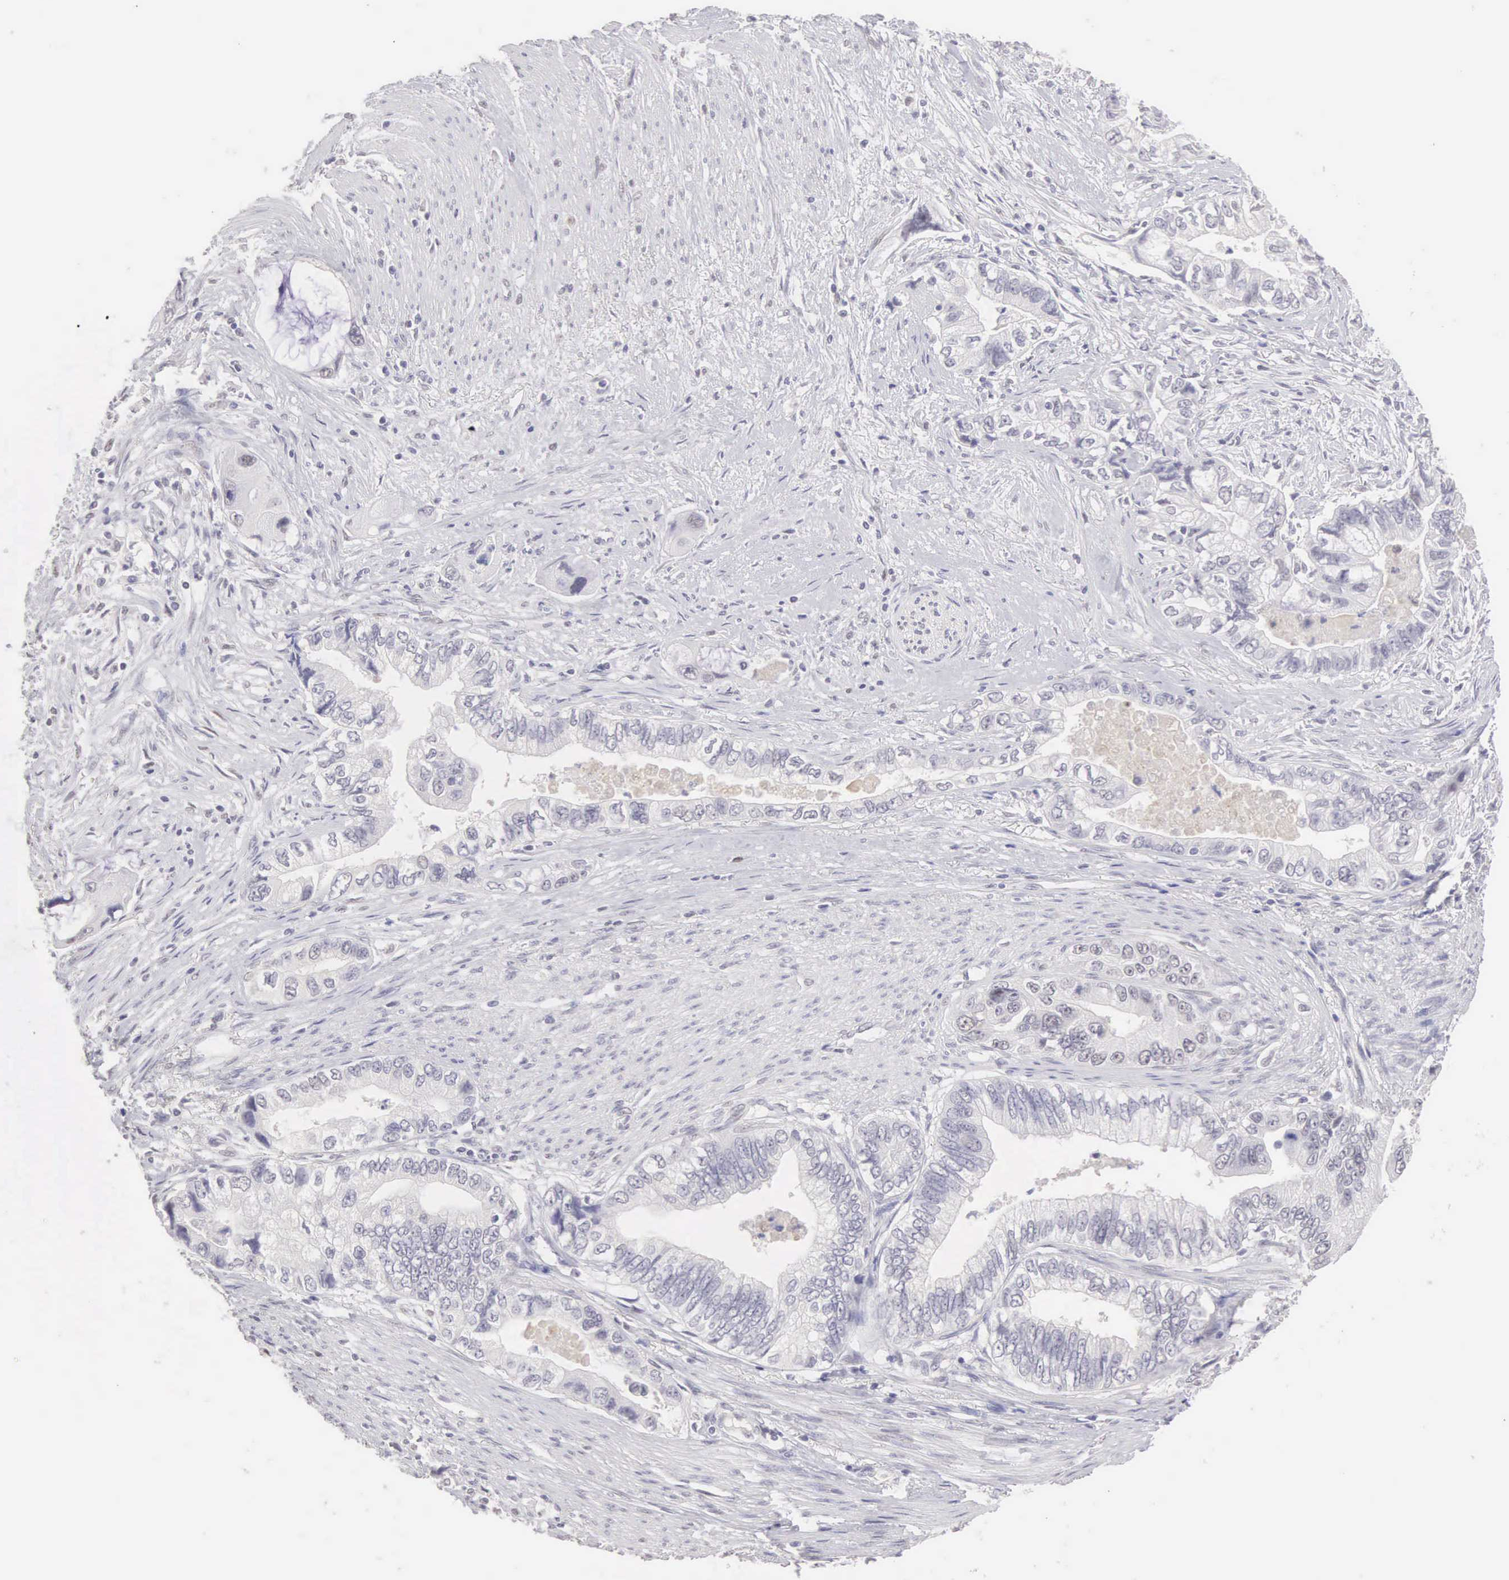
{"staining": {"intensity": "negative", "quantity": "none", "location": "none"}, "tissue": "pancreatic cancer", "cell_type": "Tumor cells", "image_type": "cancer", "snomed": [{"axis": "morphology", "description": "Adenocarcinoma, NOS"}, {"axis": "topography", "description": "Pancreas"}, {"axis": "topography", "description": "Stomach, upper"}], "caption": "Immunohistochemical staining of human pancreatic cancer (adenocarcinoma) reveals no significant positivity in tumor cells. (DAB immunohistochemistry (IHC), high magnification).", "gene": "UBA1", "patient": {"sex": "male", "age": 77}}